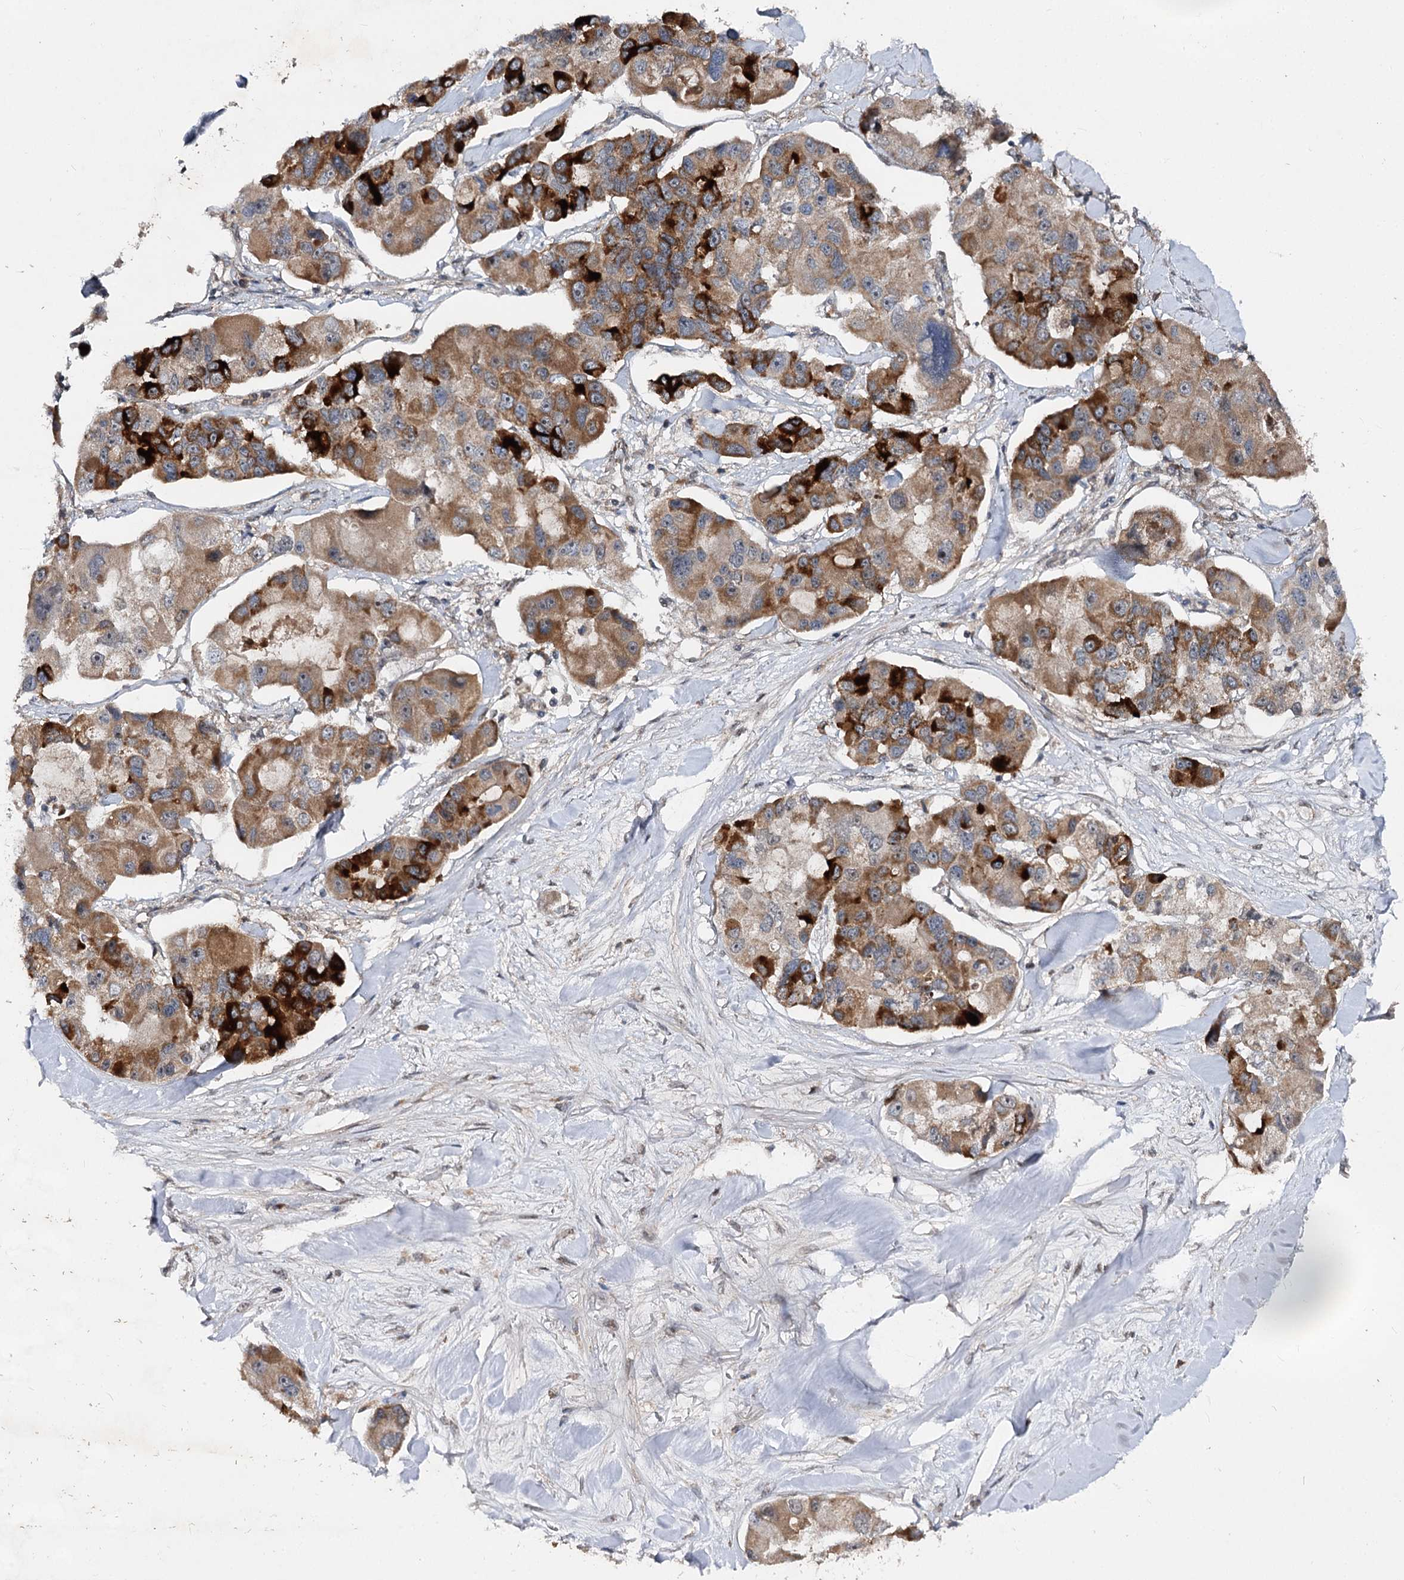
{"staining": {"intensity": "strong", "quantity": "25%-75%", "location": "cytoplasmic/membranous"}, "tissue": "lung cancer", "cell_type": "Tumor cells", "image_type": "cancer", "snomed": [{"axis": "morphology", "description": "Adenocarcinoma, NOS"}, {"axis": "topography", "description": "Lung"}], "caption": "Tumor cells demonstrate high levels of strong cytoplasmic/membranous staining in approximately 25%-75% of cells in lung adenocarcinoma. (Brightfield microscopy of DAB IHC at high magnification).", "gene": "MSANTD2", "patient": {"sex": "female", "age": 54}}